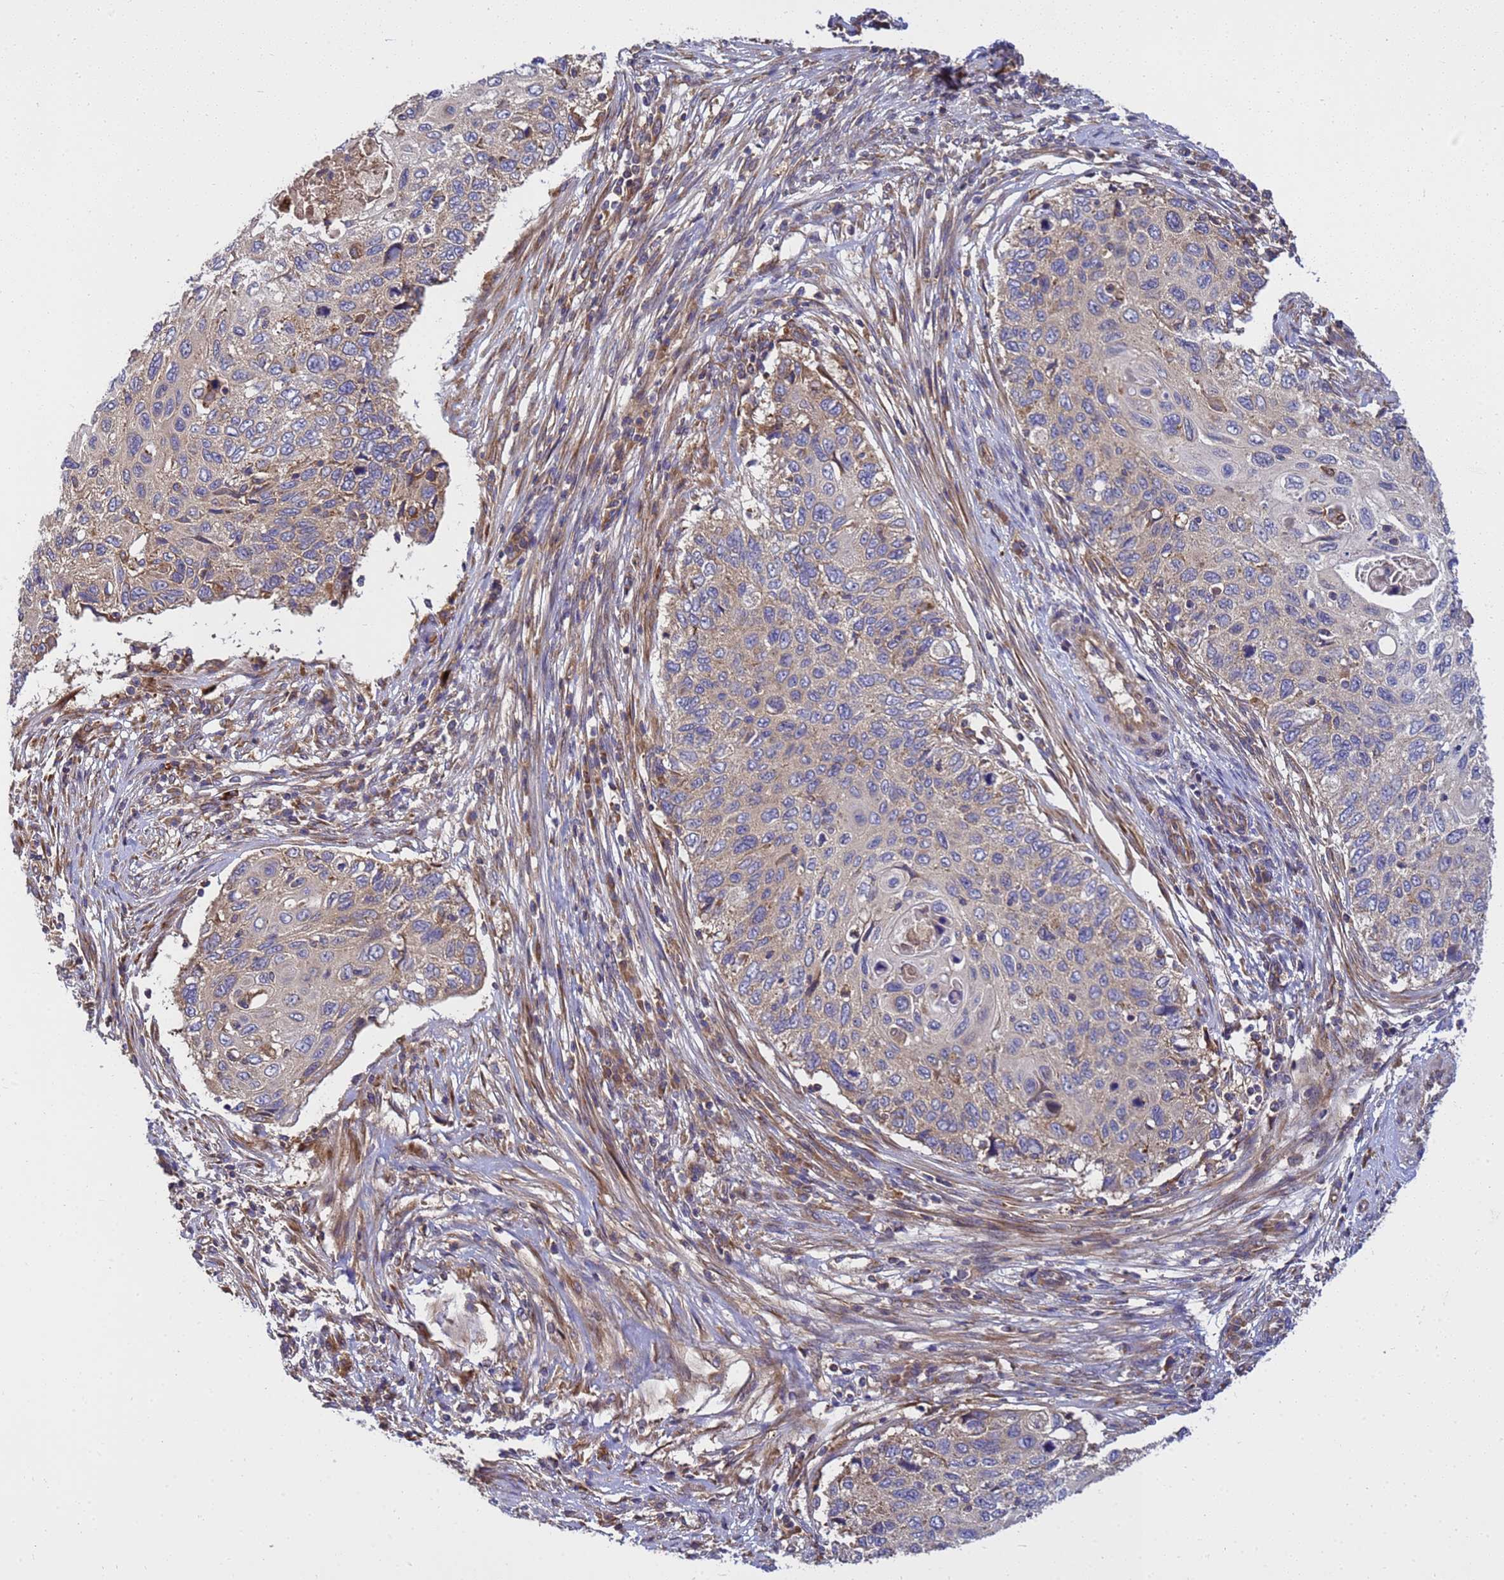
{"staining": {"intensity": "weak", "quantity": "<25%", "location": "cytoplasmic/membranous"}, "tissue": "cervical cancer", "cell_type": "Tumor cells", "image_type": "cancer", "snomed": [{"axis": "morphology", "description": "Squamous cell carcinoma, NOS"}, {"axis": "topography", "description": "Cervix"}], "caption": "This is a image of immunohistochemistry staining of cervical cancer, which shows no positivity in tumor cells. The staining was performed using DAB to visualize the protein expression in brown, while the nuclei were stained in blue with hematoxylin (Magnification: 20x).", "gene": "BECN1", "patient": {"sex": "female", "age": 70}}